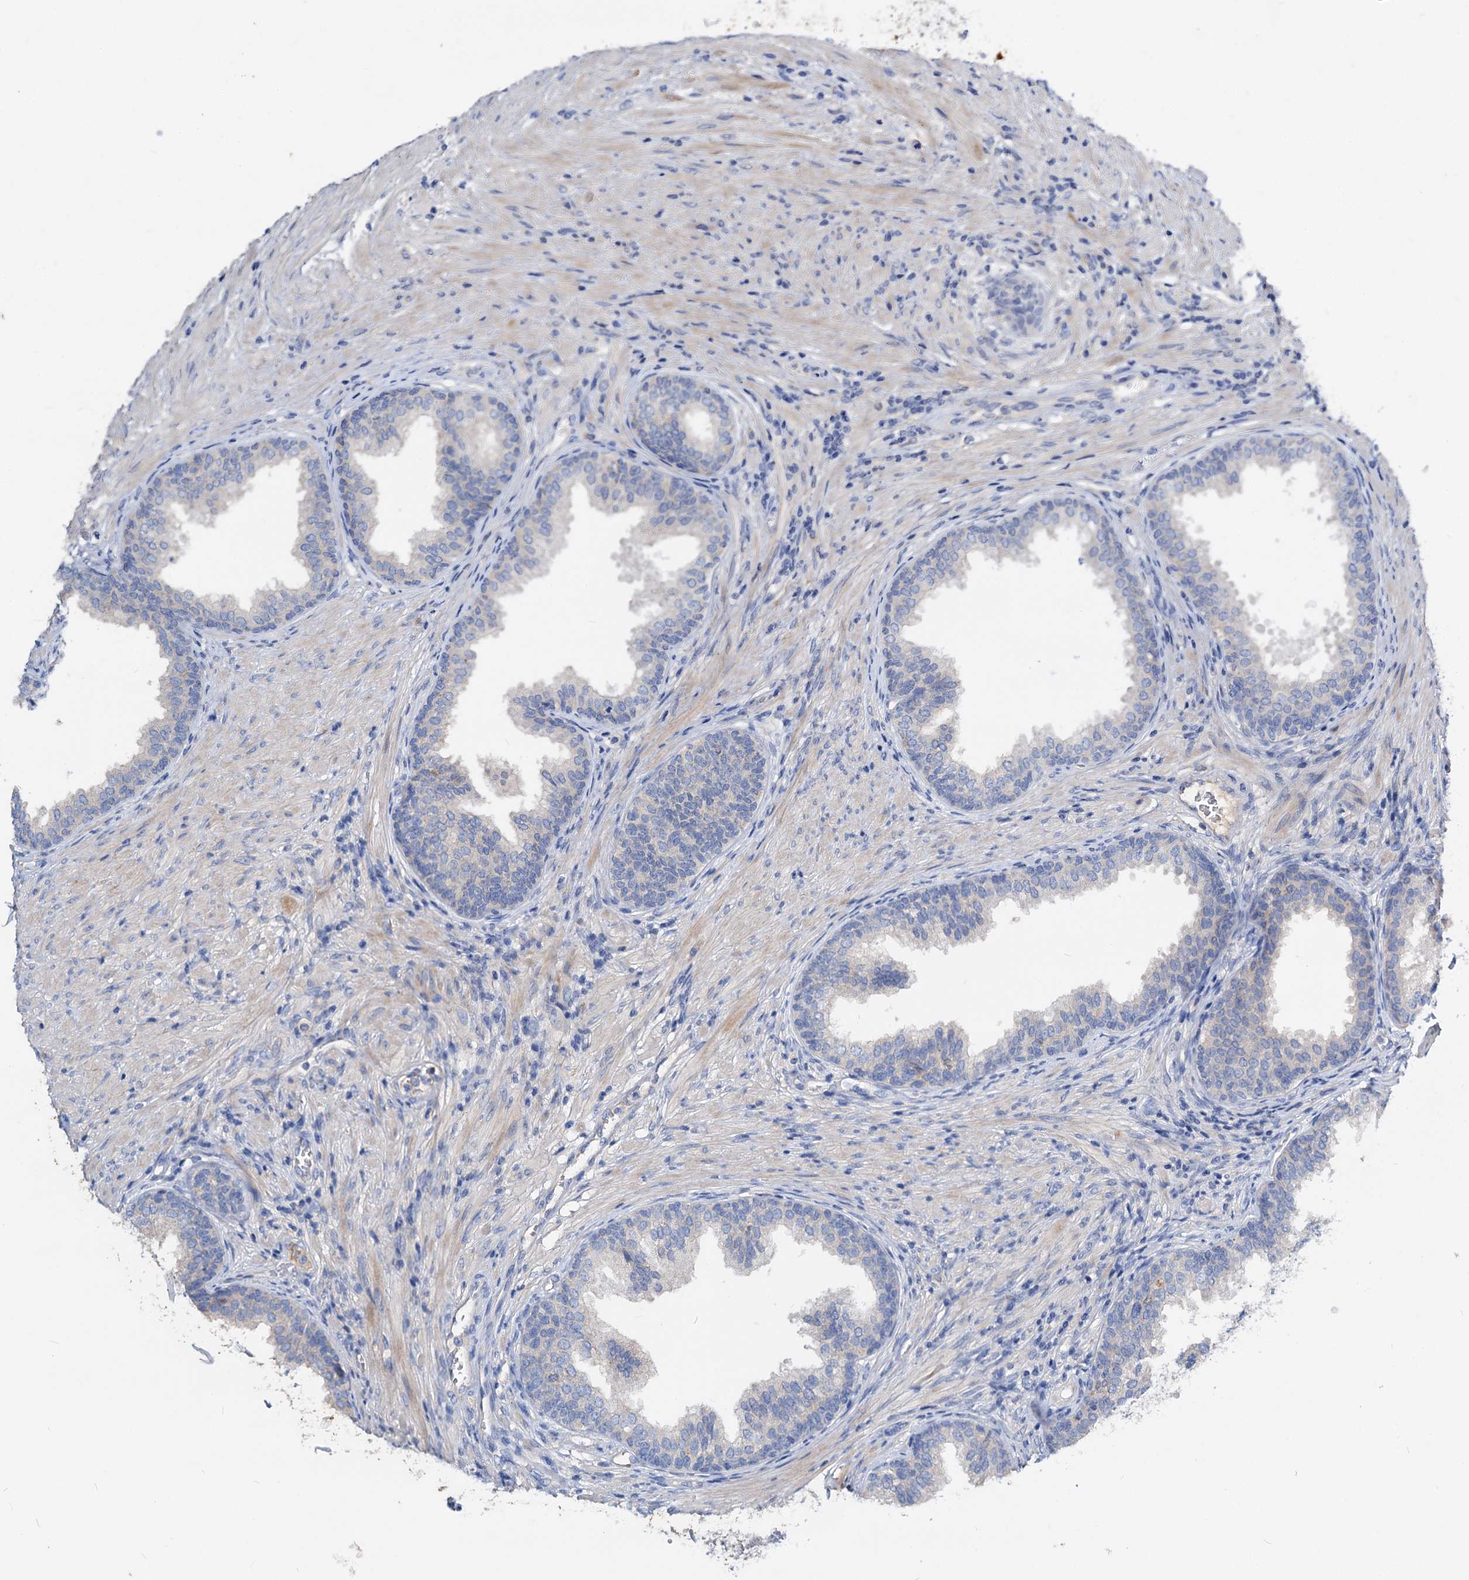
{"staining": {"intensity": "negative", "quantity": "none", "location": "none"}, "tissue": "prostate", "cell_type": "Glandular cells", "image_type": "normal", "snomed": [{"axis": "morphology", "description": "Normal tissue, NOS"}, {"axis": "topography", "description": "Prostate"}], "caption": "This is a histopathology image of immunohistochemistry (IHC) staining of unremarkable prostate, which shows no expression in glandular cells. (DAB (3,3'-diaminobenzidine) immunohistochemistry visualized using brightfield microscopy, high magnification).", "gene": "ACY3", "patient": {"sex": "male", "age": 76}}